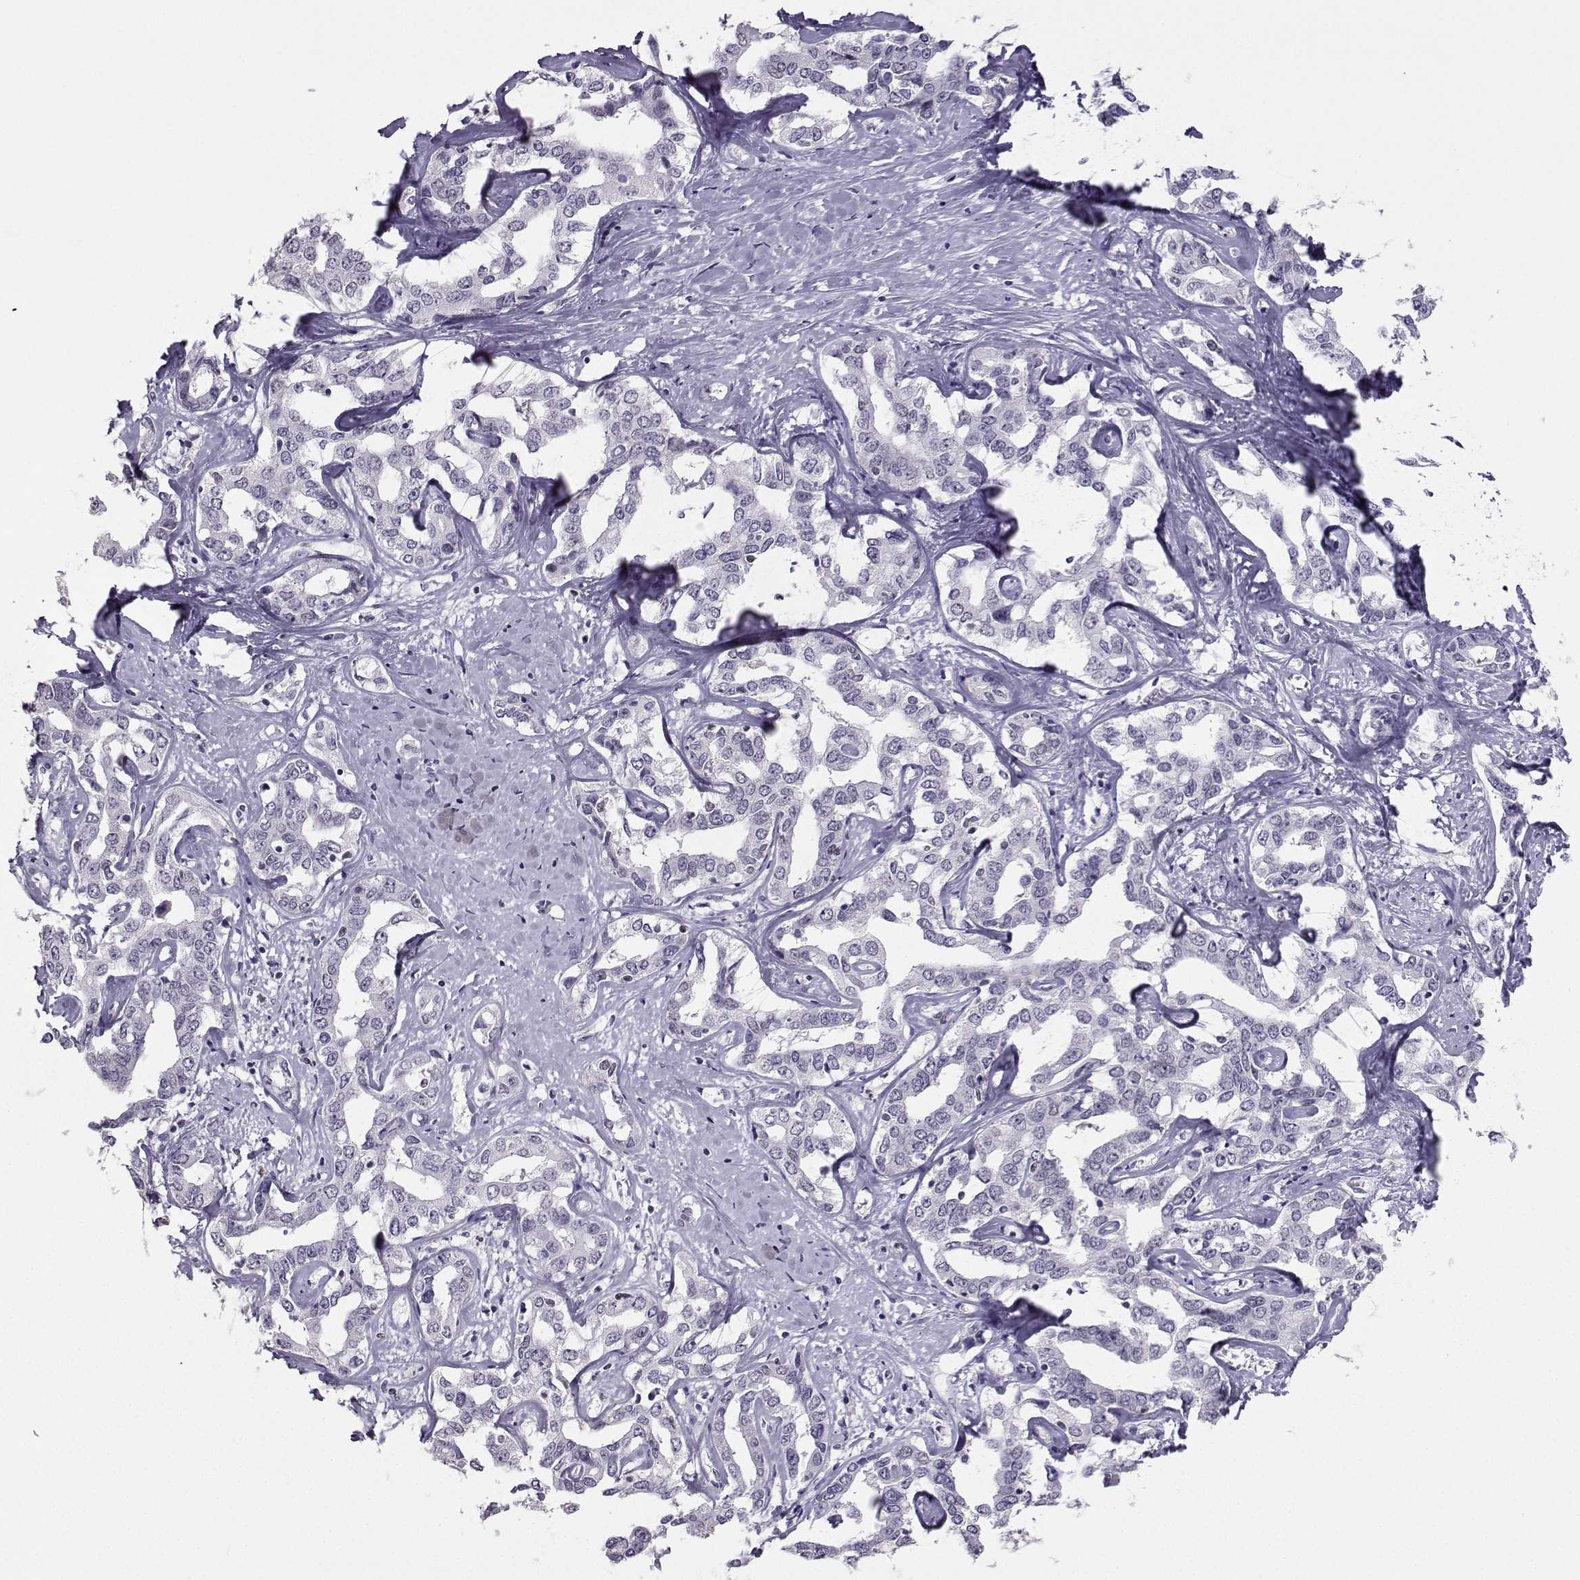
{"staining": {"intensity": "negative", "quantity": "none", "location": "none"}, "tissue": "liver cancer", "cell_type": "Tumor cells", "image_type": "cancer", "snomed": [{"axis": "morphology", "description": "Cholangiocarcinoma"}, {"axis": "topography", "description": "Liver"}], "caption": "Immunohistochemical staining of human liver cholangiocarcinoma reveals no significant expression in tumor cells.", "gene": "TEDC2", "patient": {"sex": "male", "age": 59}}